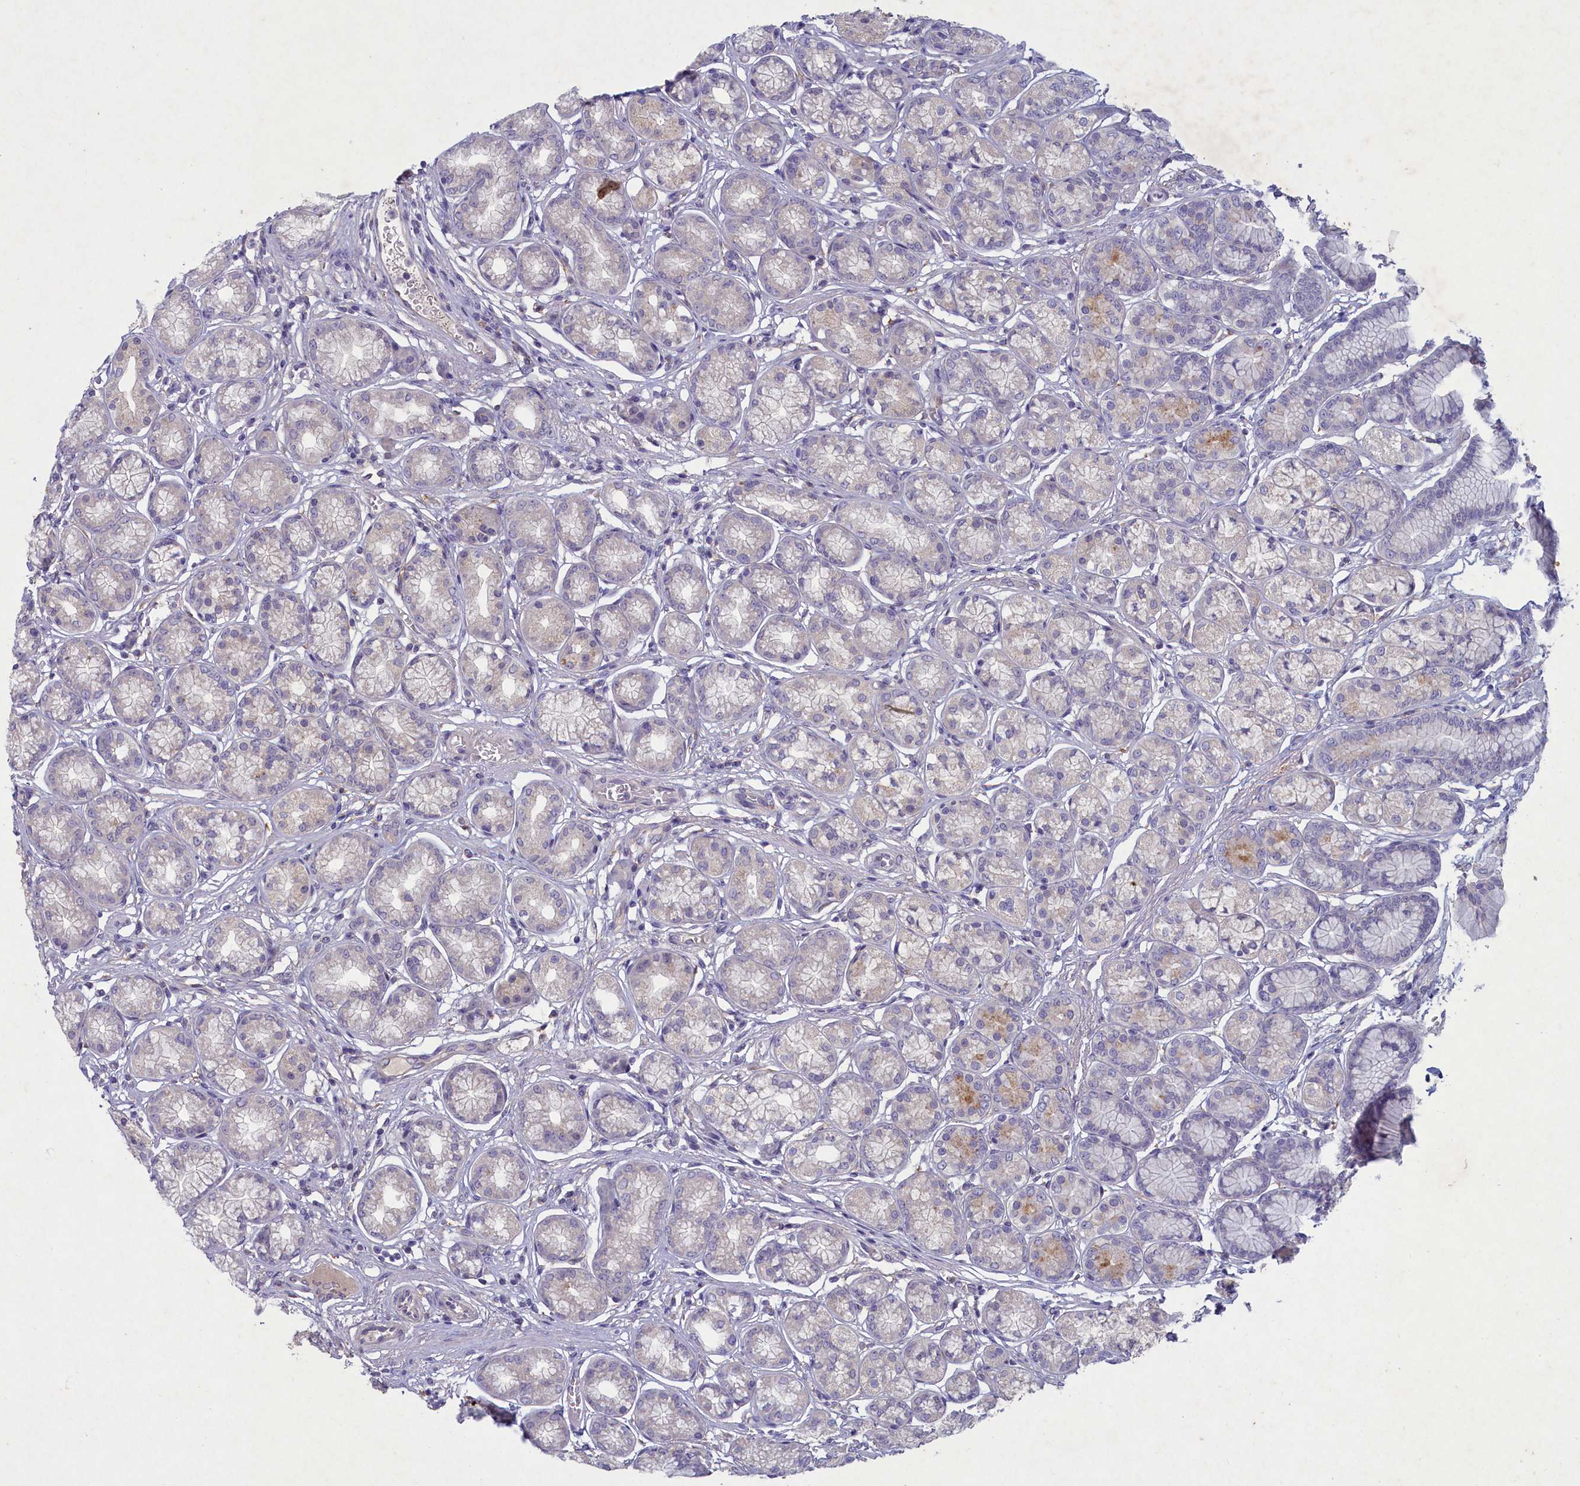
{"staining": {"intensity": "weak", "quantity": "25%-75%", "location": "cytoplasmic/membranous"}, "tissue": "stomach", "cell_type": "Glandular cells", "image_type": "normal", "snomed": [{"axis": "morphology", "description": "Normal tissue, NOS"}, {"axis": "morphology", "description": "Adenocarcinoma, NOS"}, {"axis": "morphology", "description": "Adenocarcinoma, High grade"}, {"axis": "topography", "description": "Stomach, upper"}, {"axis": "topography", "description": "Stomach"}], "caption": "Glandular cells reveal low levels of weak cytoplasmic/membranous expression in approximately 25%-75% of cells in benign stomach.", "gene": "PLEKHG6", "patient": {"sex": "female", "age": 65}}